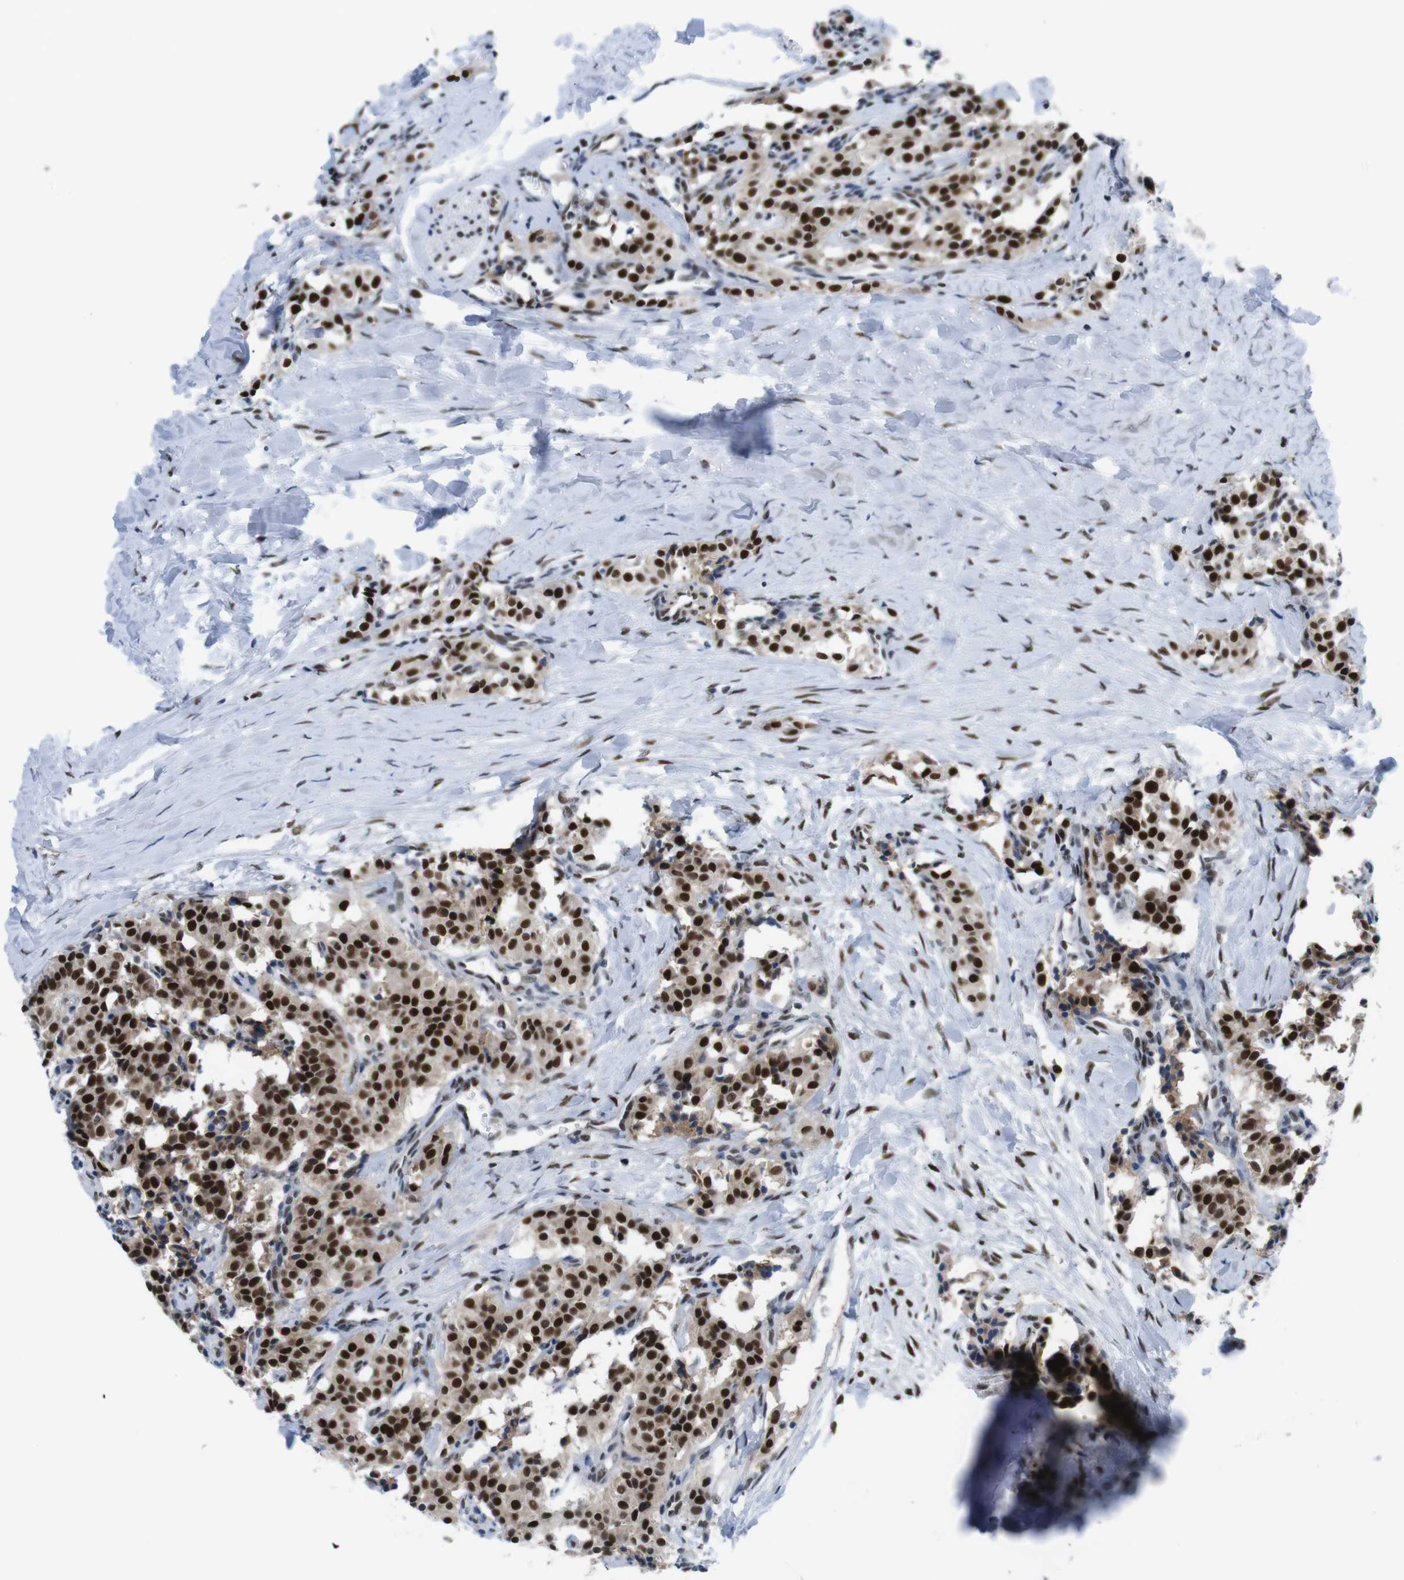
{"staining": {"intensity": "strong", "quantity": ">75%", "location": "nuclear"}, "tissue": "carcinoid", "cell_type": "Tumor cells", "image_type": "cancer", "snomed": [{"axis": "morphology", "description": "Carcinoid, malignant, NOS"}, {"axis": "topography", "description": "Lung"}], "caption": "Immunohistochemistry (IHC) (DAB (3,3'-diaminobenzidine)) staining of carcinoid (malignant) exhibits strong nuclear protein staining in about >75% of tumor cells. (DAB (3,3'-diaminobenzidine) = brown stain, brightfield microscopy at high magnification).", "gene": "PSME3", "patient": {"sex": "male", "age": 30}}